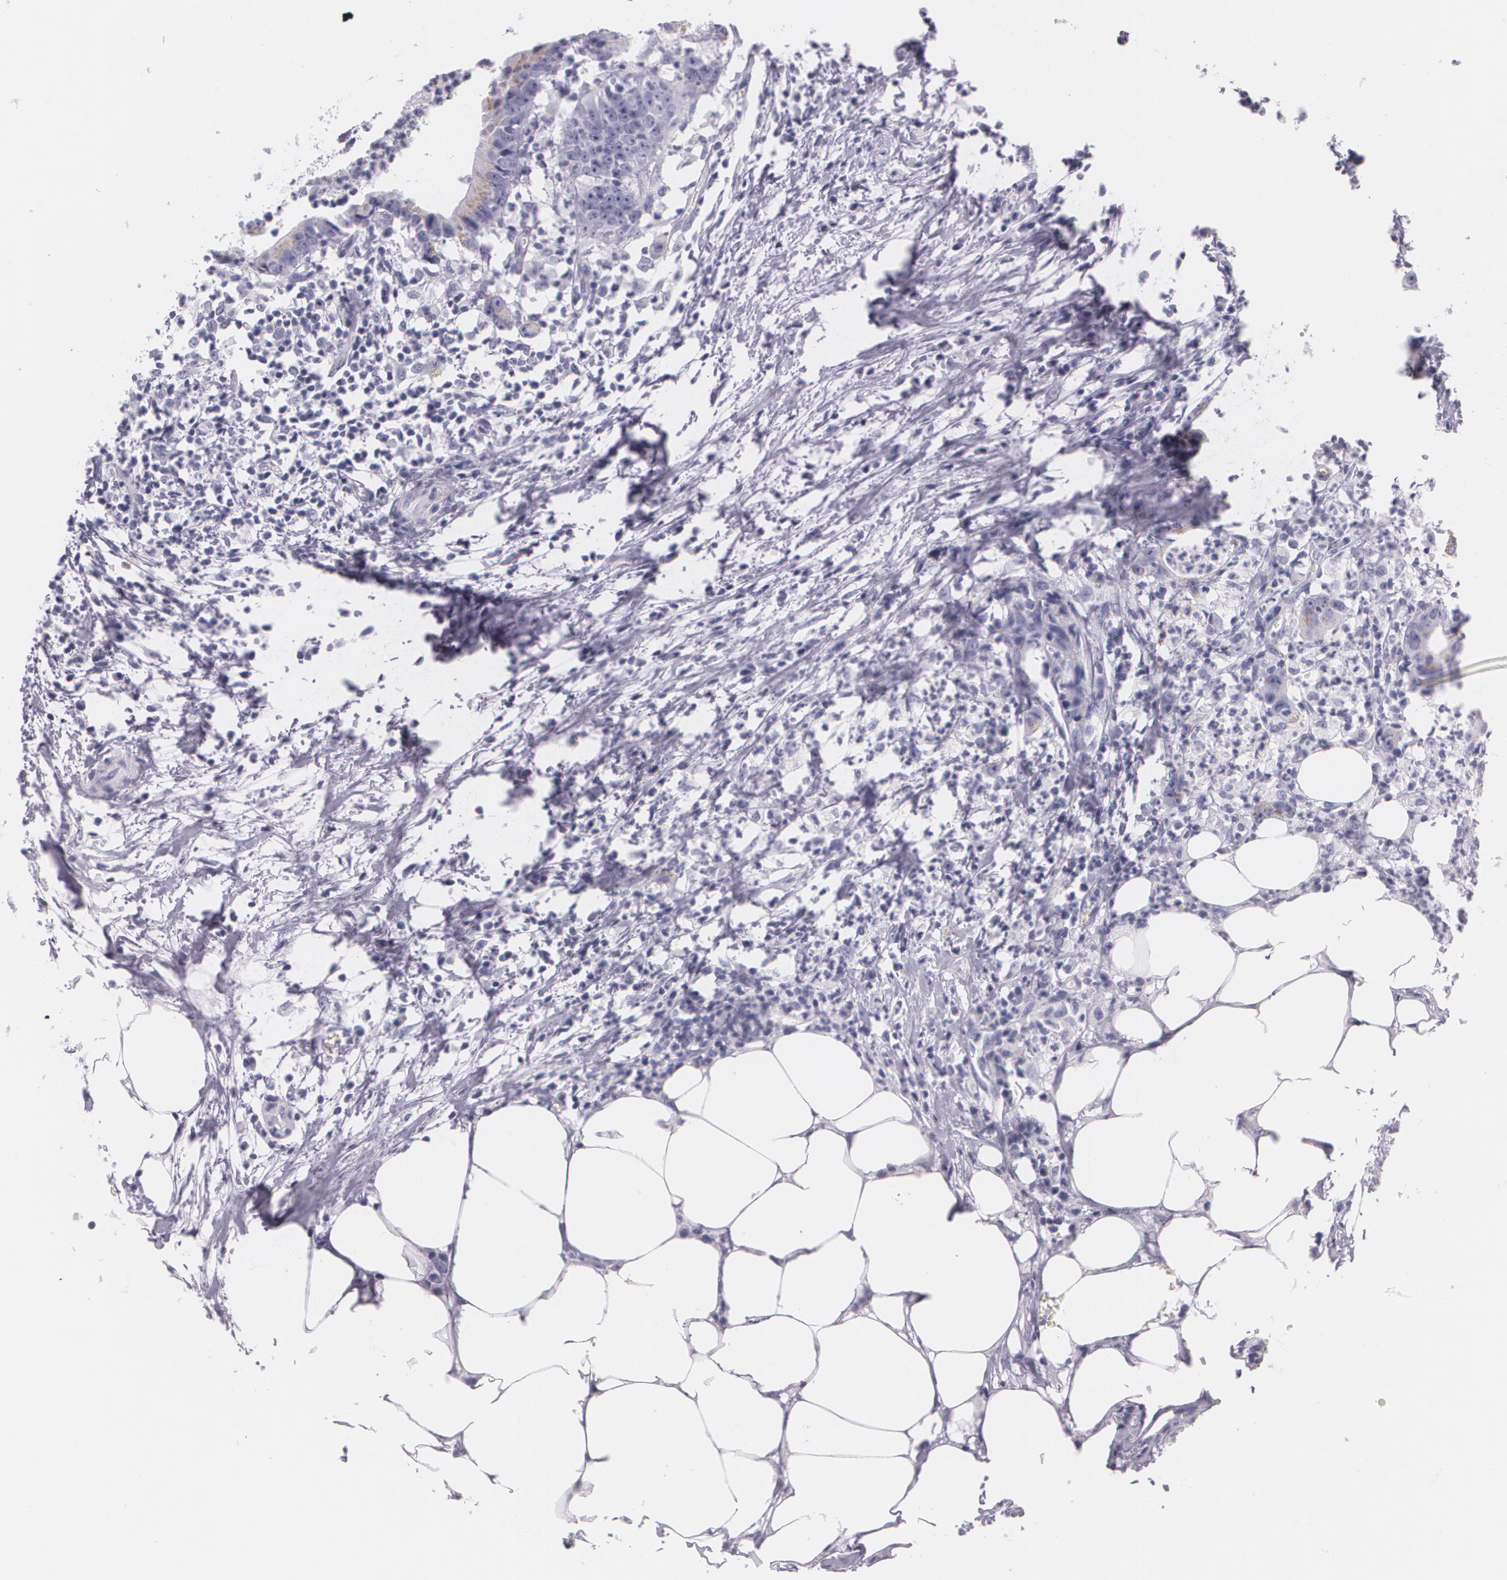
{"staining": {"intensity": "negative", "quantity": "none", "location": "none"}, "tissue": "colorectal cancer", "cell_type": "Tumor cells", "image_type": "cancer", "snomed": [{"axis": "morphology", "description": "Adenocarcinoma, NOS"}, {"axis": "topography", "description": "Colon"}], "caption": "Immunohistochemical staining of human colorectal adenocarcinoma demonstrates no significant staining in tumor cells. (DAB immunohistochemistry visualized using brightfield microscopy, high magnification).", "gene": "DLG4", "patient": {"sex": "male", "age": 55}}